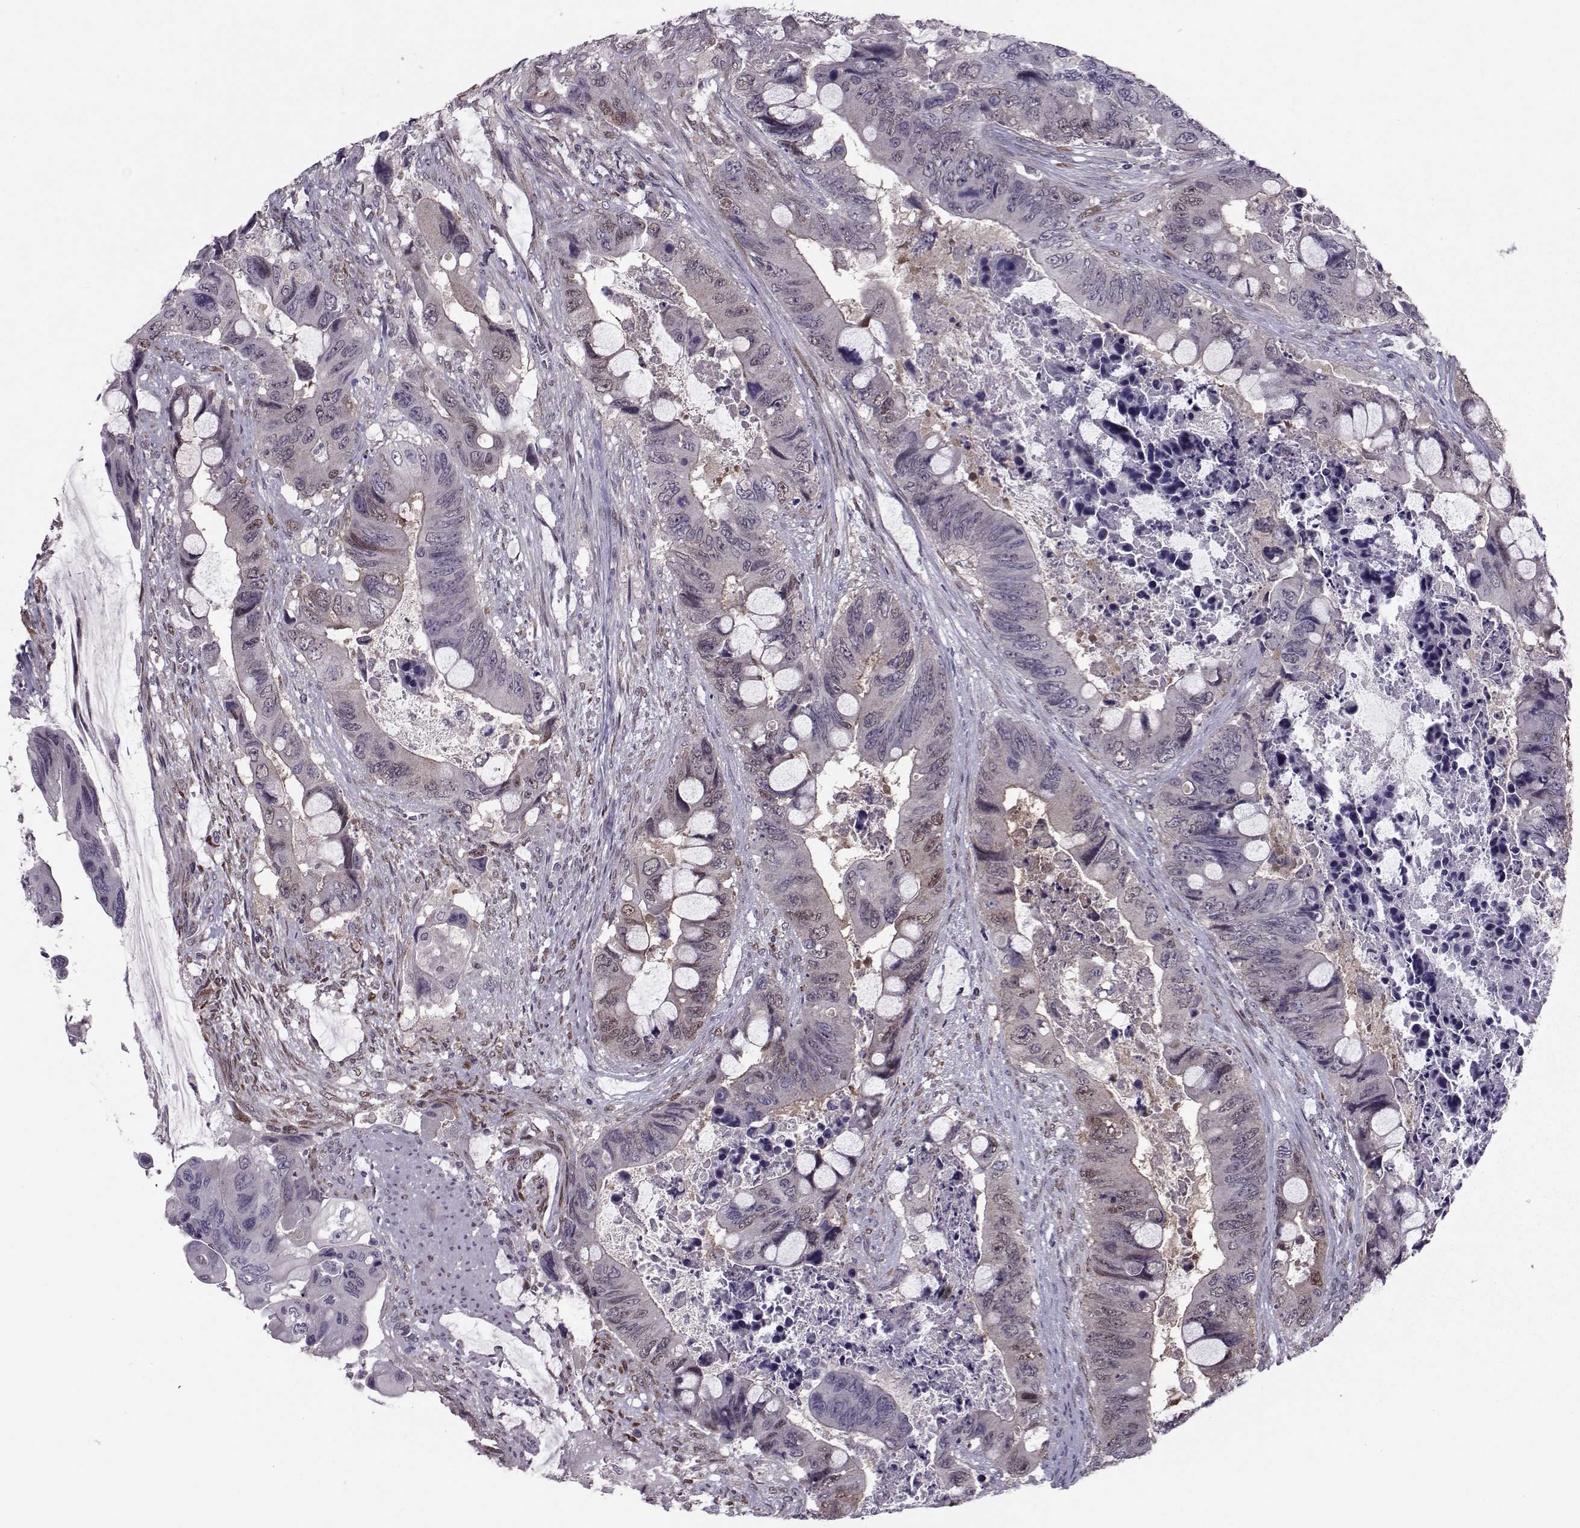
{"staining": {"intensity": "negative", "quantity": "none", "location": "none"}, "tissue": "colorectal cancer", "cell_type": "Tumor cells", "image_type": "cancer", "snomed": [{"axis": "morphology", "description": "Adenocarcinoma, NOS"}, {"axis": "topography", "description": "Rectum"}], "caption": "A high-resolution photomicrograph shows immunohistochemistry (IHC) staining of colorectal cancer (adenocarcinoma), which reveals no significant staining in tumor cells.", "gene": "CDK4", "patient": {"sex": "male", "age": 63}}